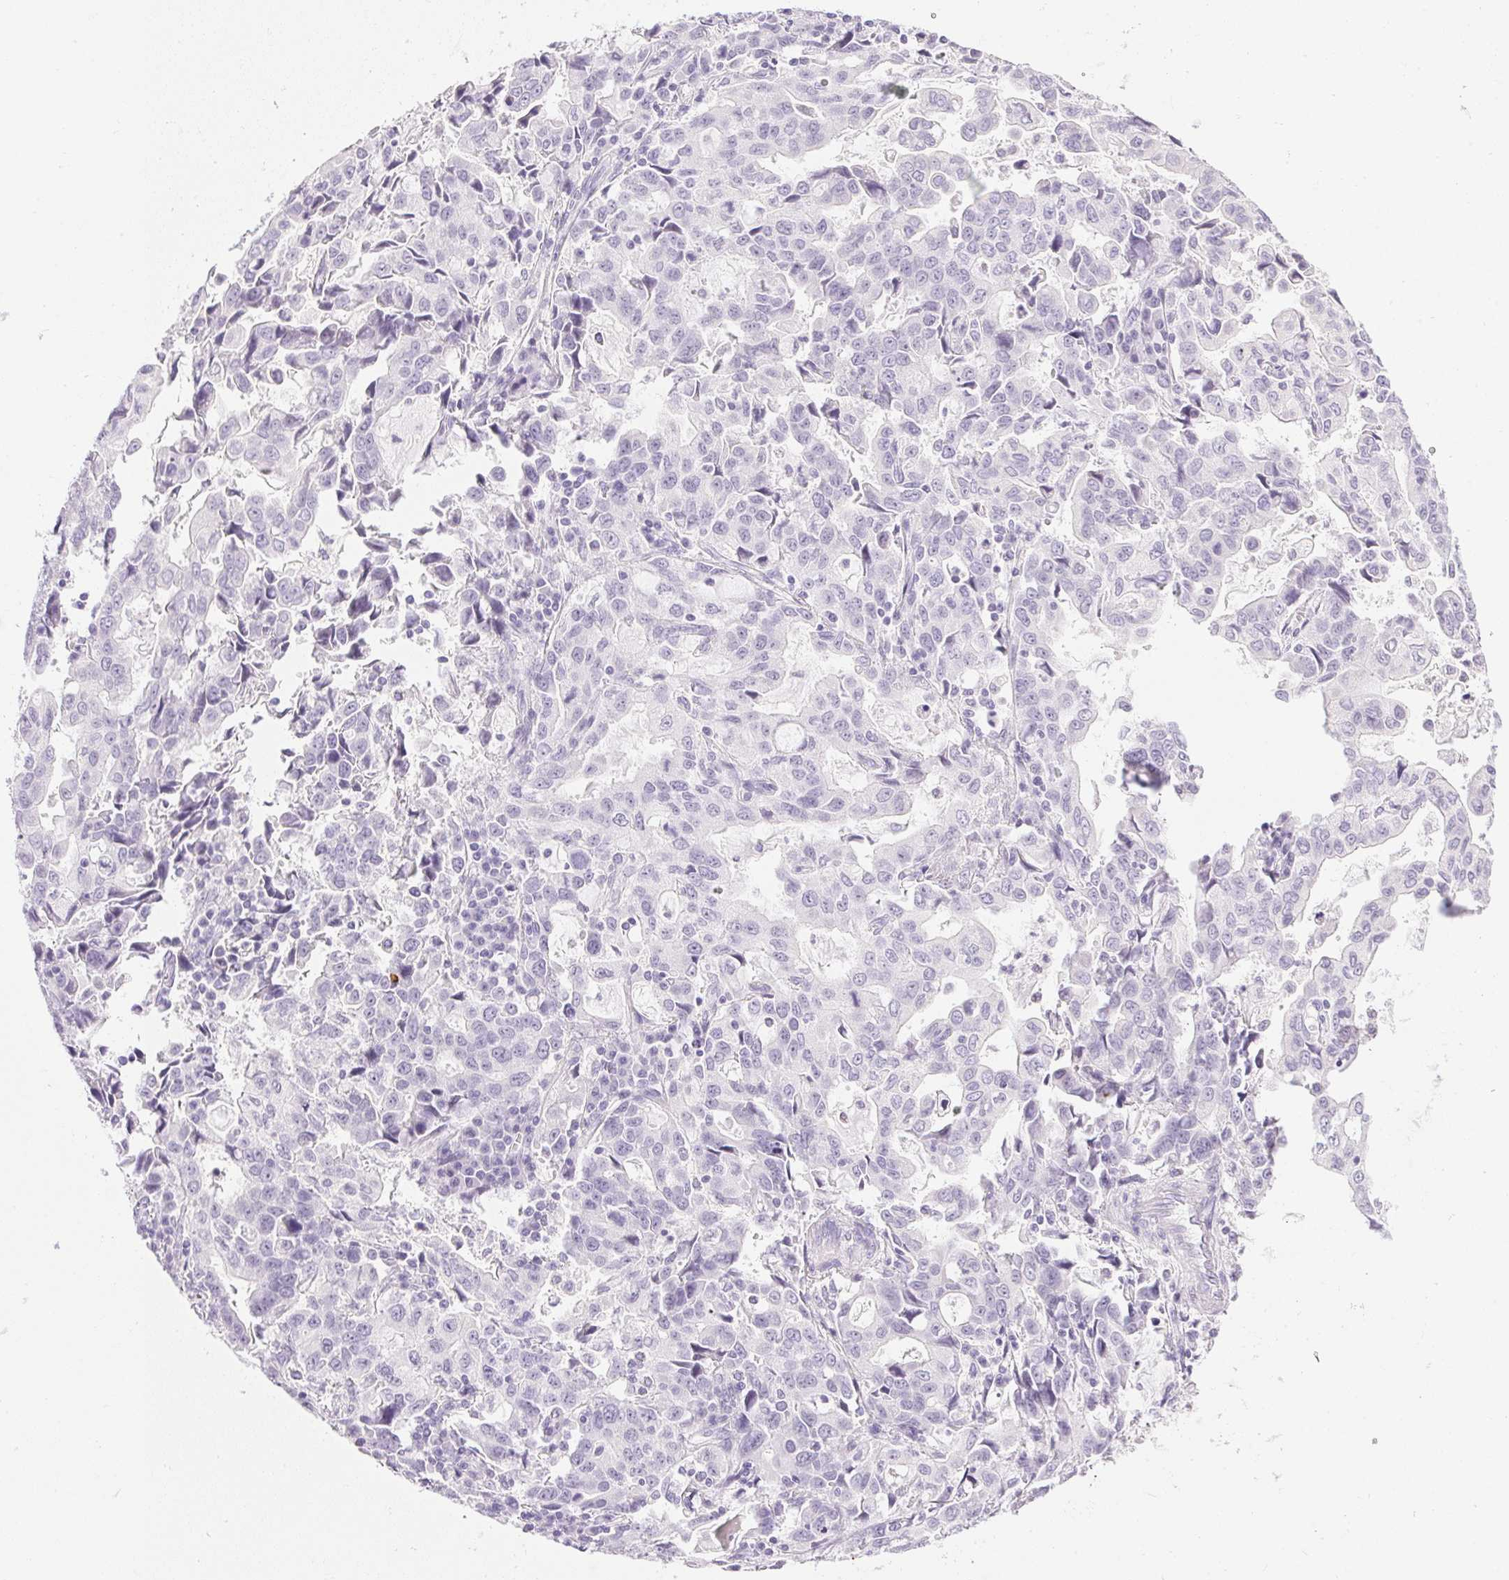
{"staining": {"intensity": "negative", "quantity": "none", "location": "none"}, "tissue": "stomach cancer", "cell_type": "Tumor cells", "image_type": "cancer", "snomed": [{"axis": "morphology", "description": "Adenocarcinoma, NOS"}, {"axis": "topography", "description": "Stomach, upper"}], "caption": "Tumor cells show no significant protein expression in stomach adenocarcinoma. (DAB IHC with hematoxylin counter stain).", "gene": "CPB1", "patient": {"sex": "male", "age": 85}}